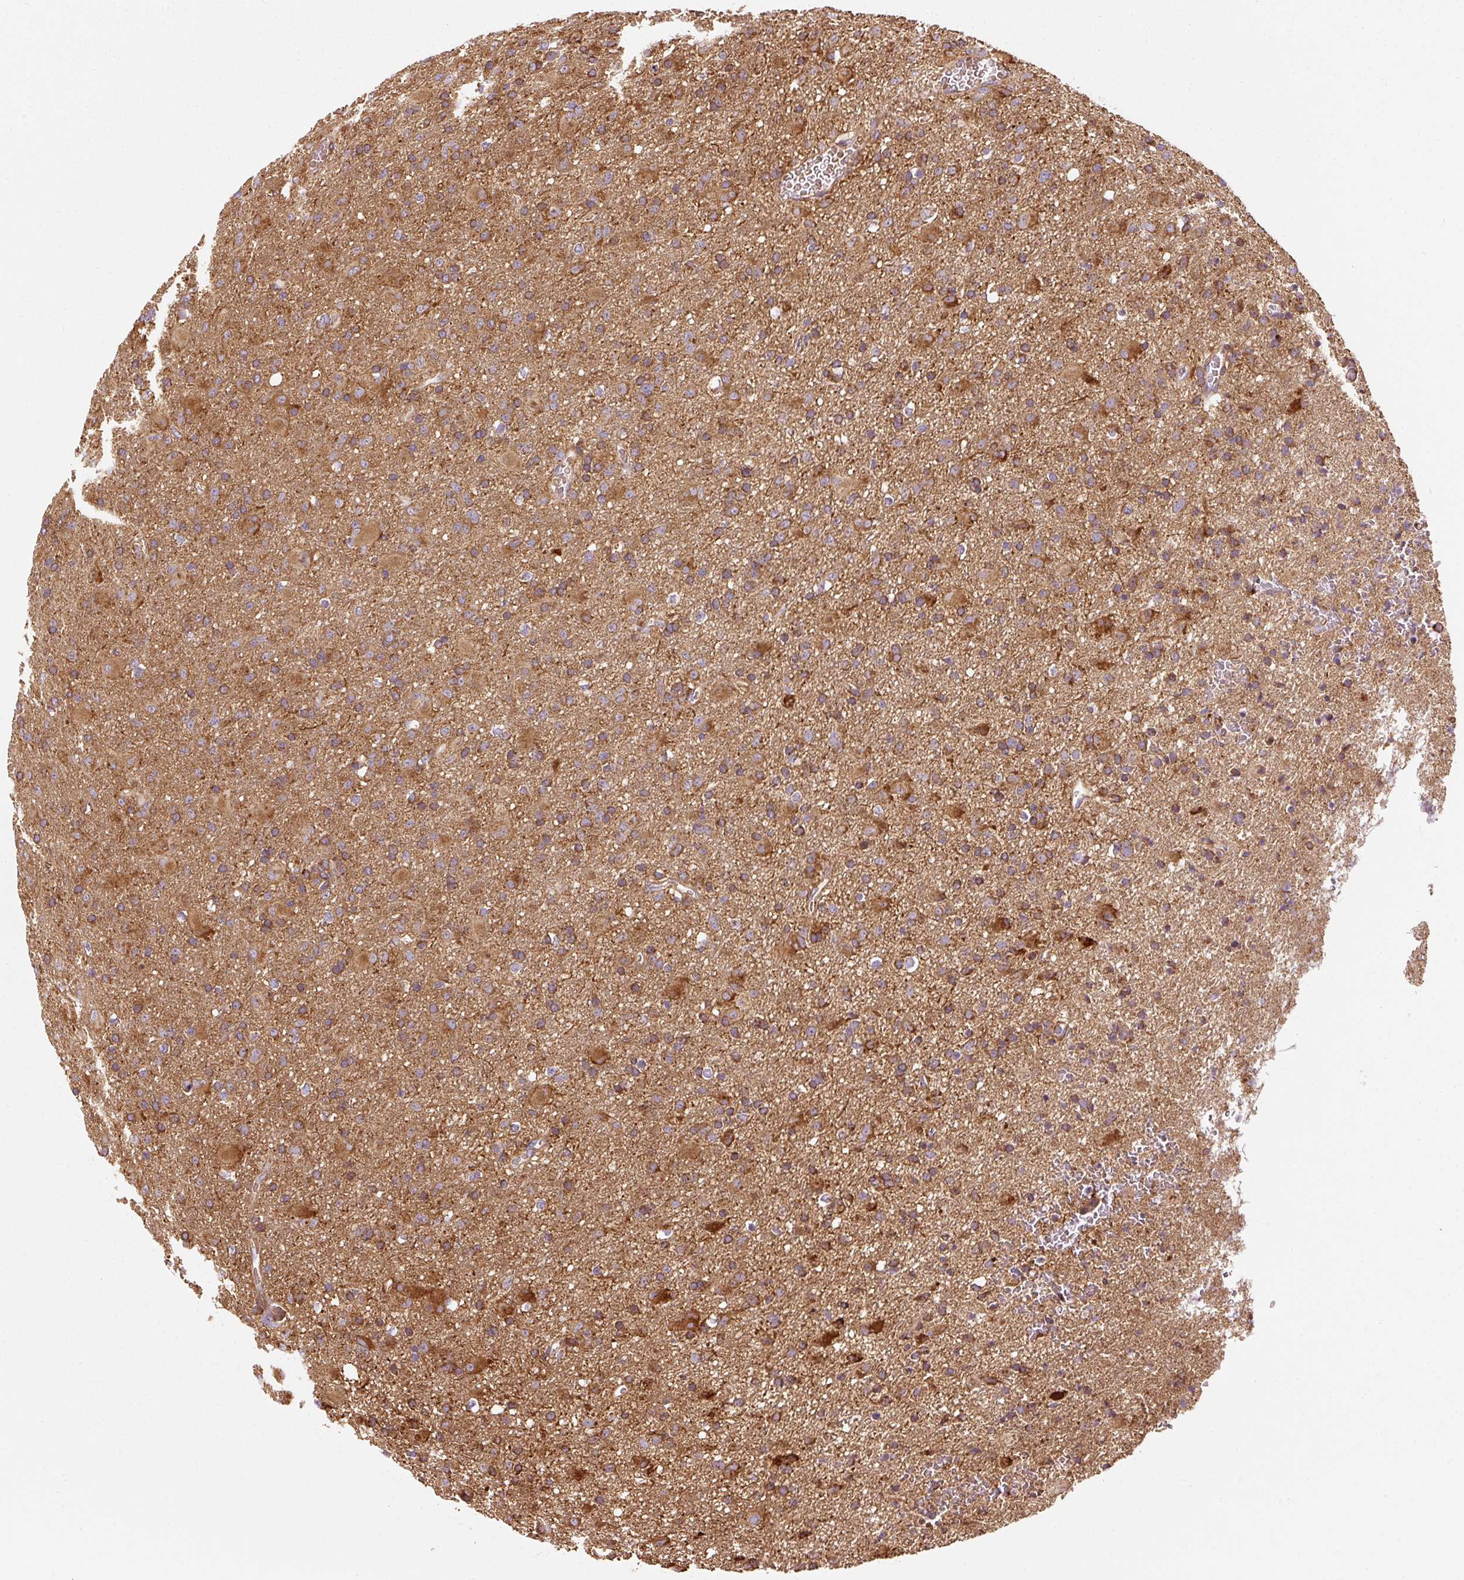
{"staining": {"intensity": "moderate", "quantity": ">75%", "location": "cytoplasmic/membranous"}, "tissue": "glioma", "cell_type": "Tumor cells", "image_type": "cancer", "snomed": [{"axis": "morphology", "description": "Glioma, malignant, Low grade"}, {"axis": "topography", "description": "Brain"}], "caption": "Glioma was stained to show a protein in brown. There is medium levels of moderate cytoplasmic/membranous staining in about >75% of tumor cells. The staining was performed using DAB (3,3'-diaminobenzidine) to visualize the protein expression in brown, while the nuclei were stained in blue with hematoxylin (Magnification: 20x).", "gene": "ISCU", "patient": {"sex": "male", "age": 65}}